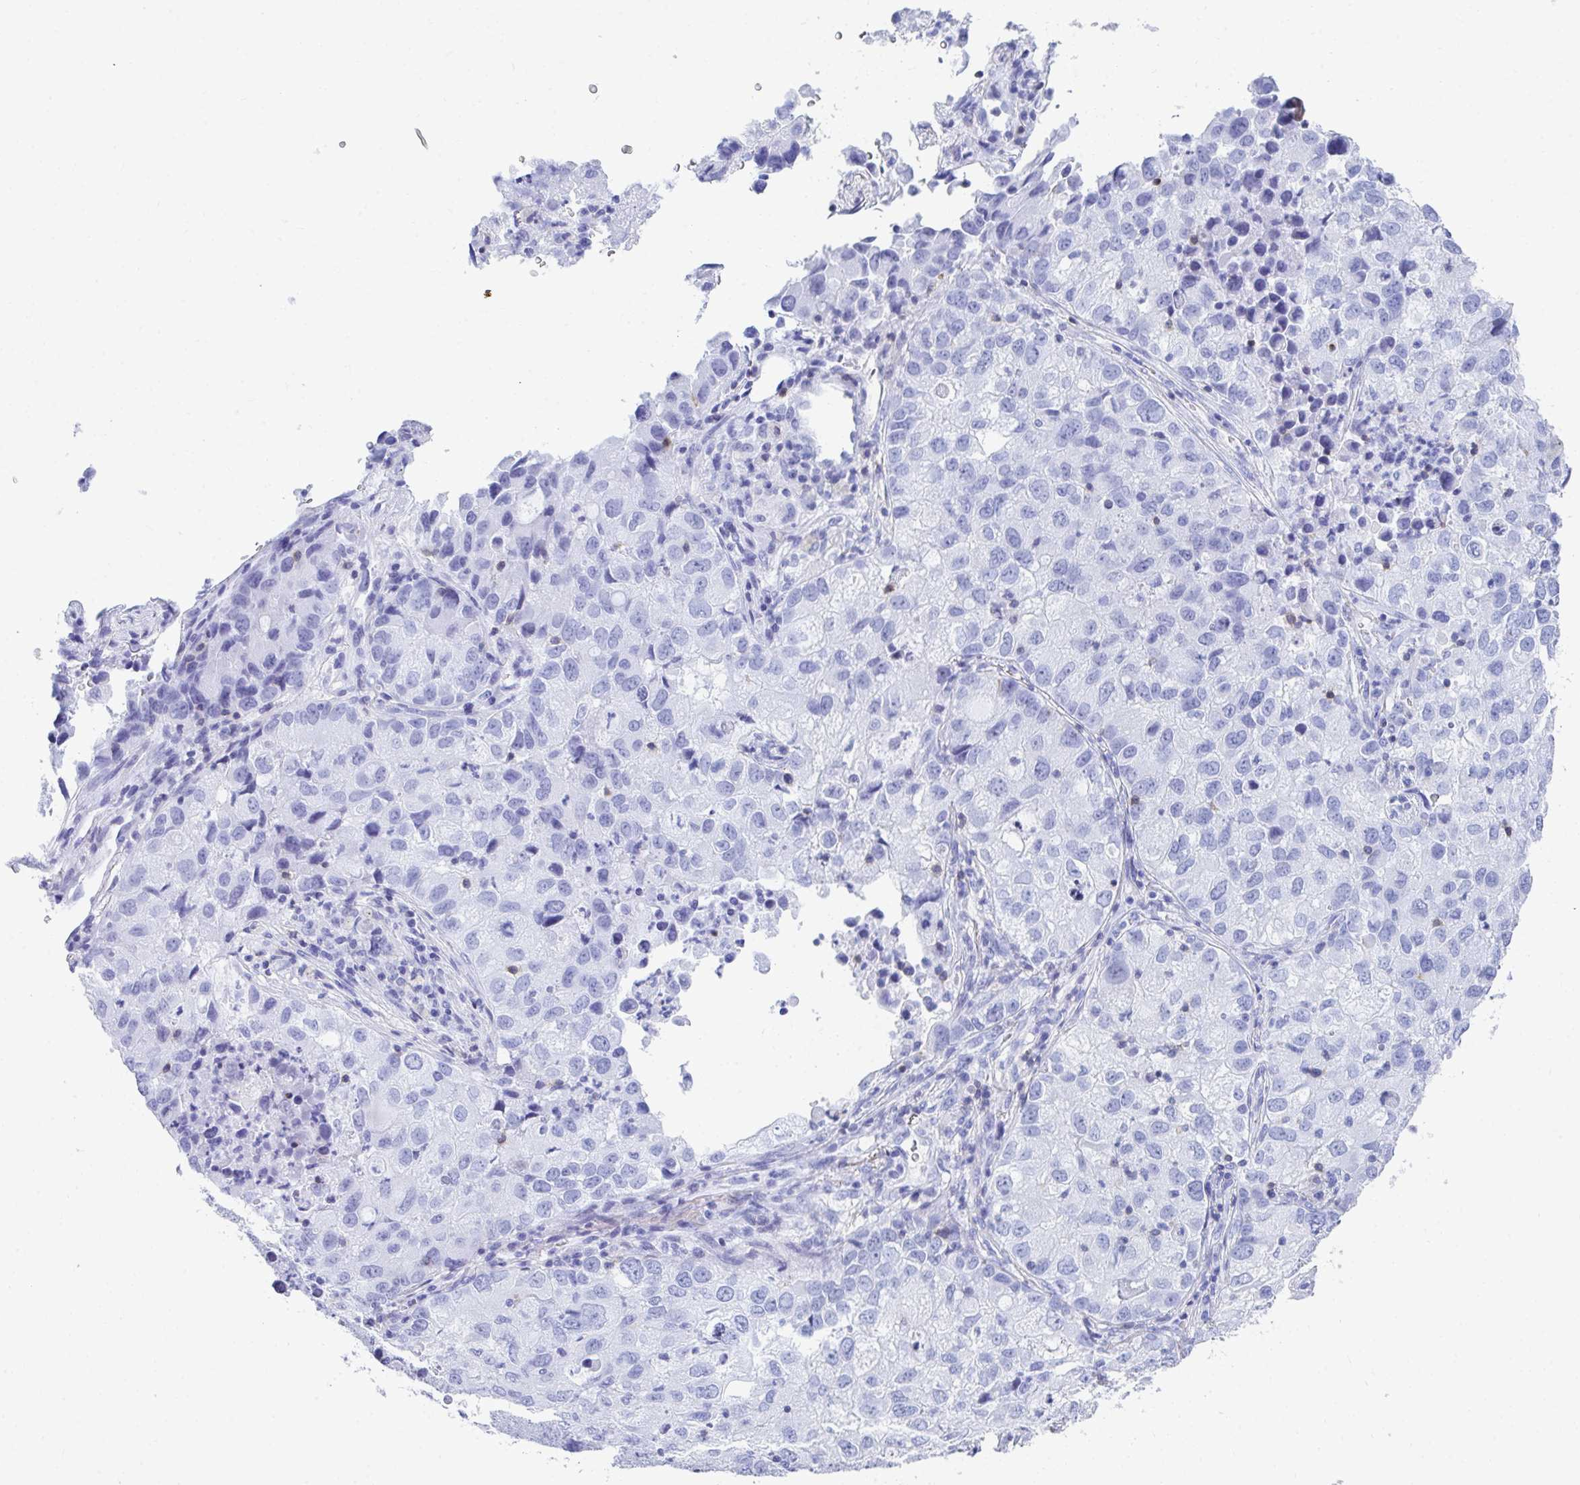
{"staining": {"intensity": "negative", "quantity": "none", "location": "none"}, "tissue": "lung cancer", "cell_type": "Tumor cells", "image_type": "cancer", "snomed": [{"axis": "morphology", "description": "Normal morphology"}, {"axis": "morphology", "description": "Adenocarcinoma, NOS"}, {"axis": "topography", "description": "Lymph node"}, {"axis": "topography", "description": "Lung"}], "caption": "The histopathology image reveals no significant positivity in tumor cells of lung cancer (adenocarcinoma).", "gene": "CD7", "patient": {"sex": "female", "age": 51}}